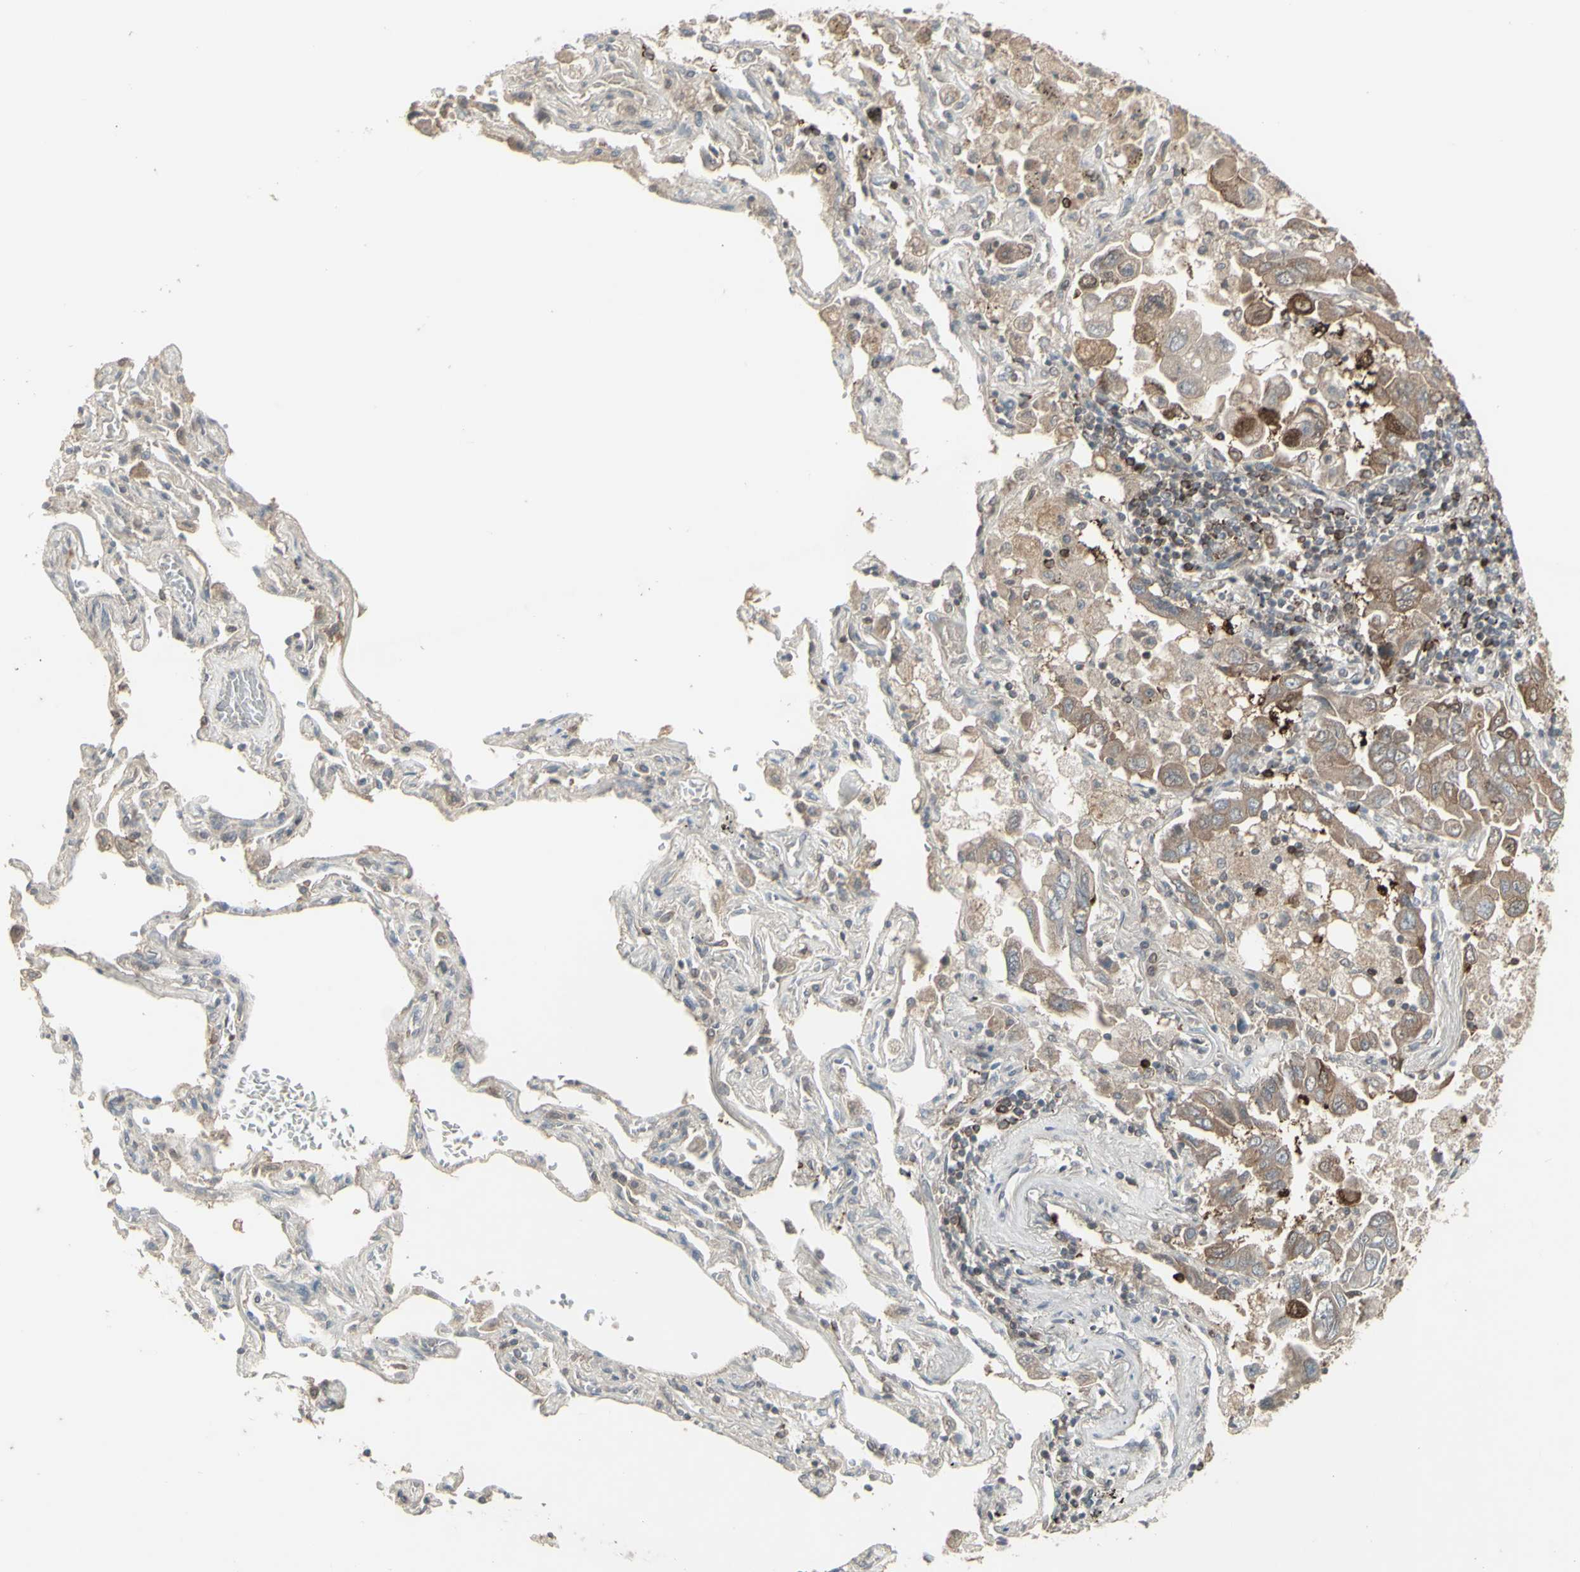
{"staining": {"intensity": "moderate", "quantity": "25%-75%", "location": "cytoplasmic/membranous"}, "tissue": "lung cancer", "cell_type": "Tumor cells", "image_type": "cancer", "snomed": [{"axis": "morphology", "description": "Adenocarcinoma, NOS"}, {"axis": "topography", "description": "Lung"}], "caption": "Protein staining by immunohistochemistry (IHC) demonstrates moderate cytoplasmic/membranous staining in about 25%-75% of tumor cells in lung cancer (adenocarcinoma).", "gene": "CSK", "patient": {"sex": "male", "age": 64}}